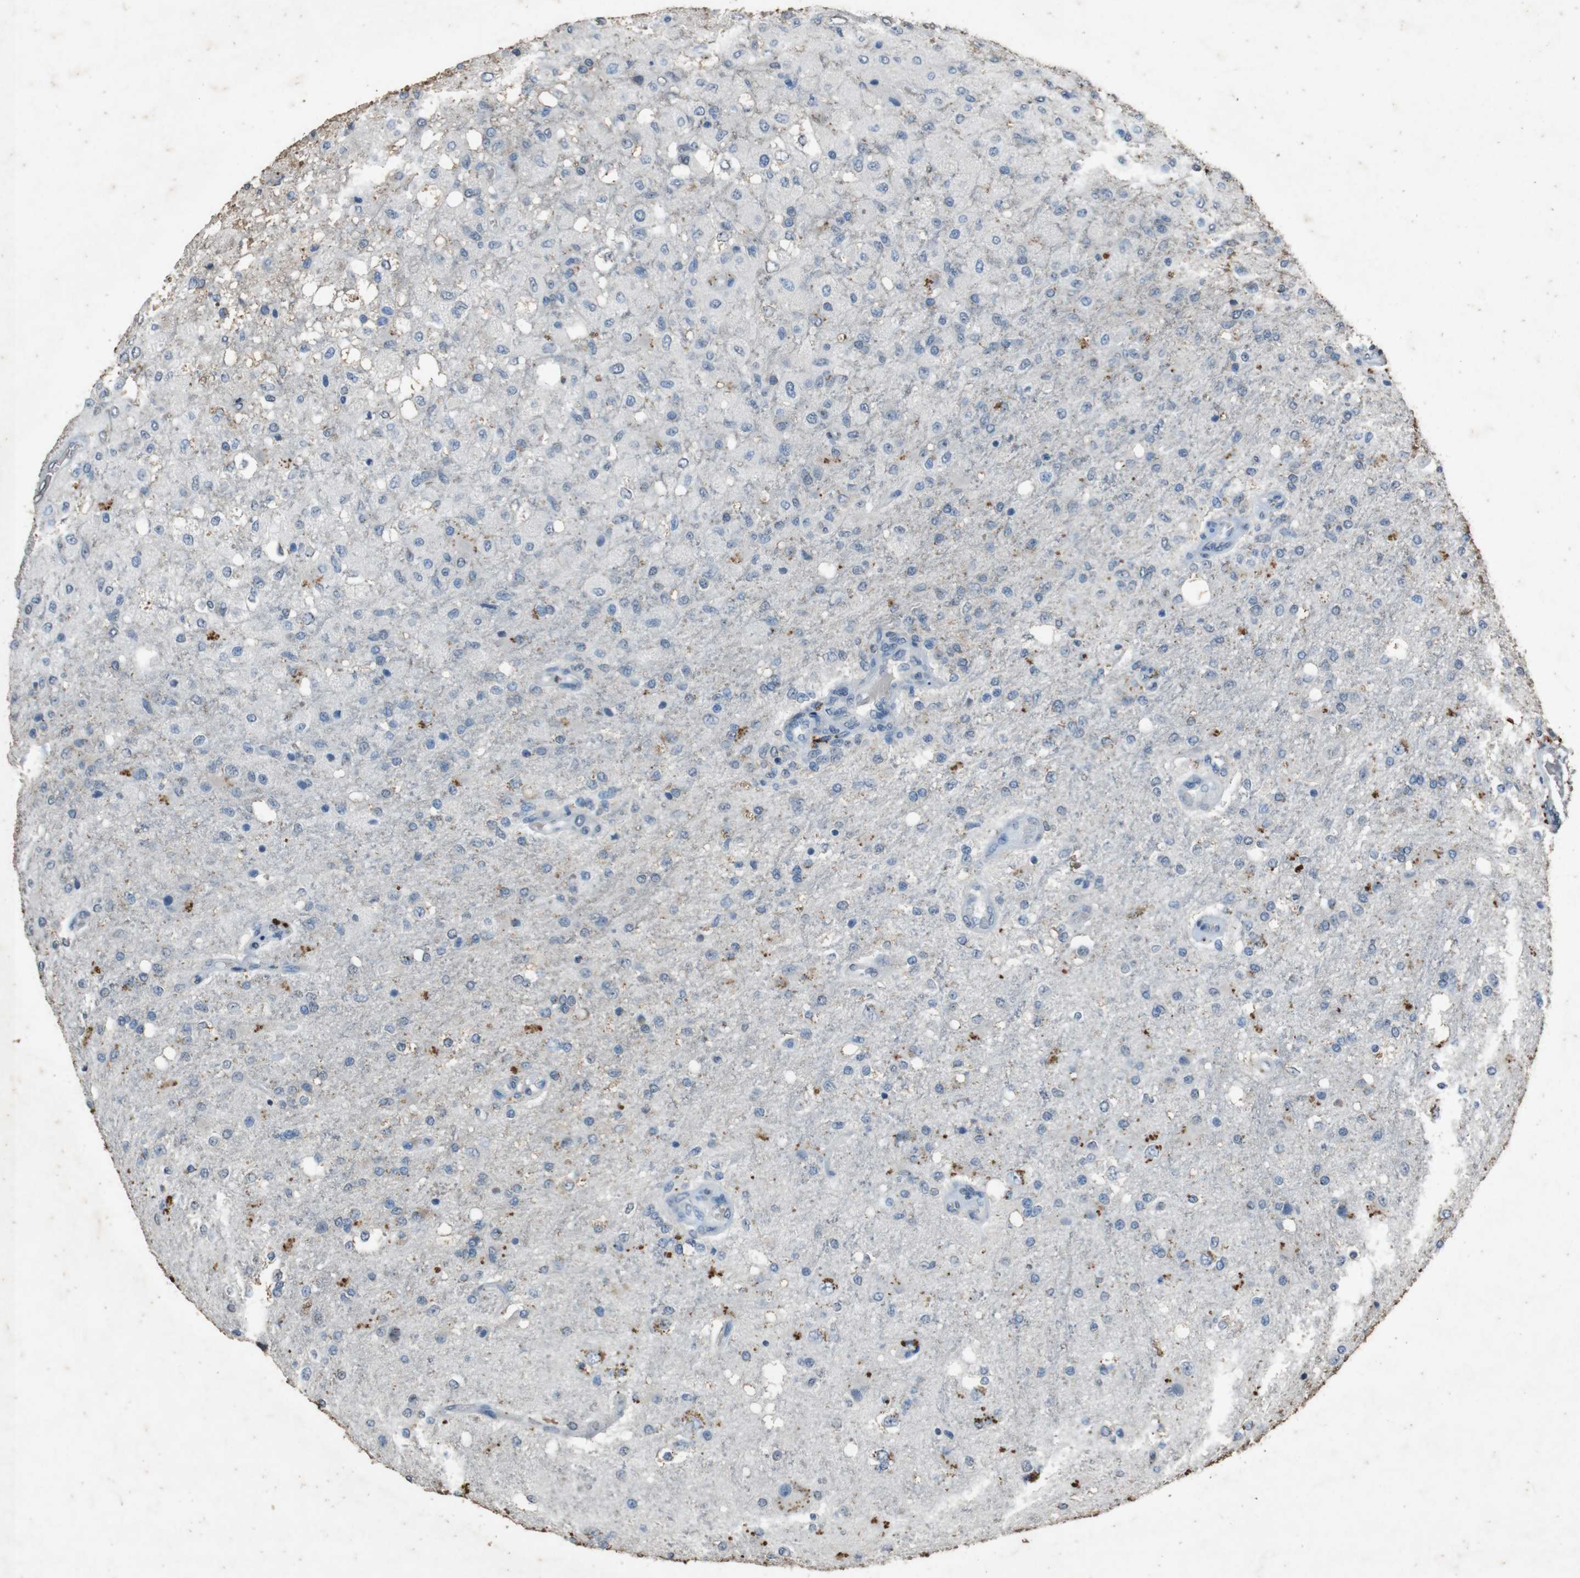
{"staining": {"intensity": "negative", "quantity": "none", "location": "none"}, "tissue": "glioma", "cell_type": "Tumor cells", "image_type": "cancer", "snomed": [{"axis": "morphology", "description": "Normal tissue, NOS"}, {"axis": "morphology", "description": "Glioma, malignant, High grade"}, {"axis": "topography", "description": "Cerebral cortex"}], "caption": "Tumor cells show no significant expression in glioma. (DAB (3,3'-diaminobenzidine) immunohistochemistry (IHC), high magnification).", "gene": "STBD1", "patient": {"sex": "male", "age": 77}}